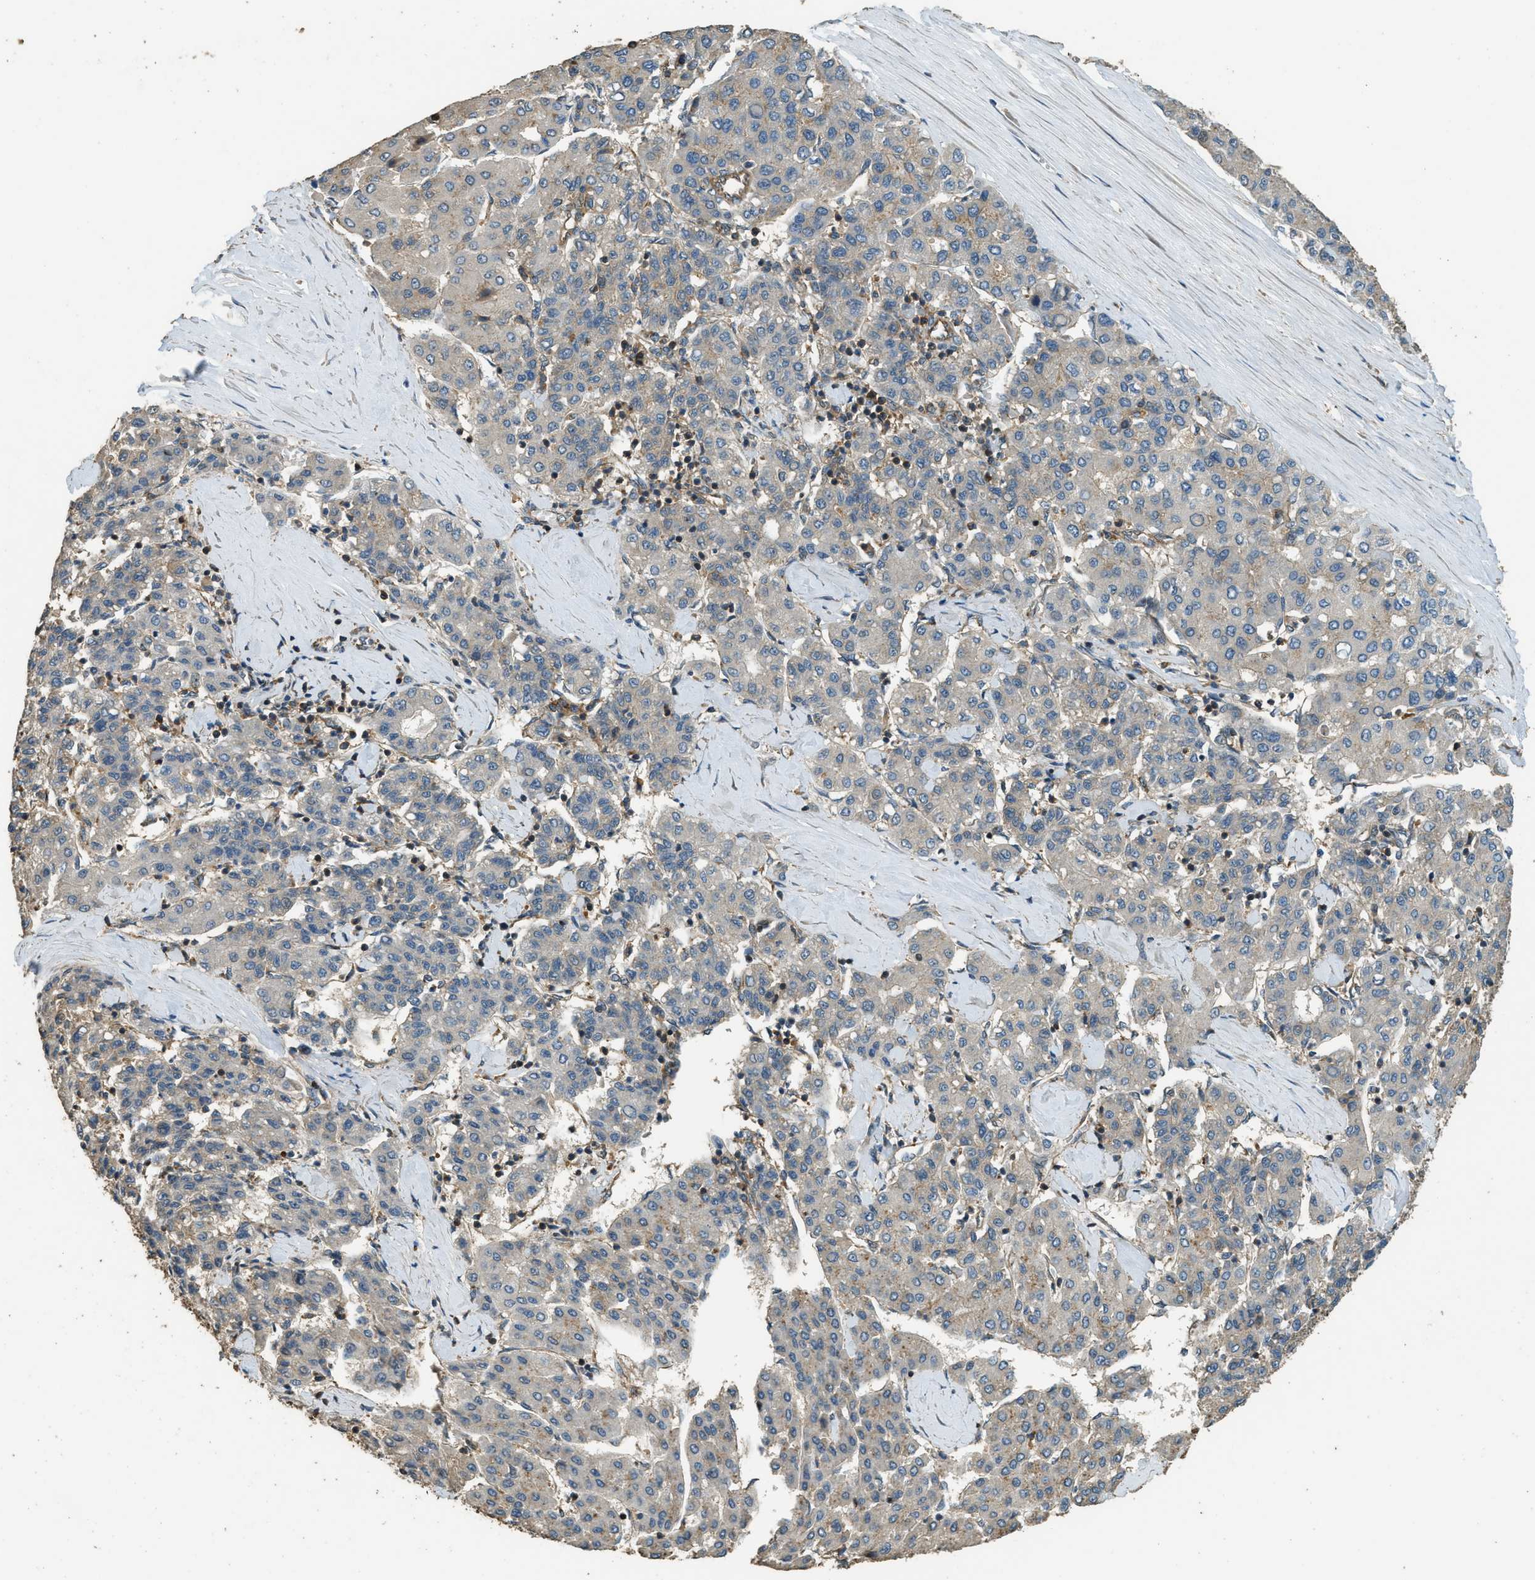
{"staining": {"intensity": "negative", "quantity": "none", "location": "none"}, "tissue": "liver cancer", "cell_type": "Tumor cells", "image_type": "cancer", "snomed": [{"axis": "morphology", "description": "Carcinoma, Hepatocellular, NOS"}, {"axis": "topography", "description": "Liver"}], "caption": "Immunohistochemistry photomicrograph of human hepatocellular carcinoma (liver) stained for a protein (brown), which demonstrates no expression in tumor cells.", "gene": "MARS1", "patient": {"sex": "male", "age": 65}}